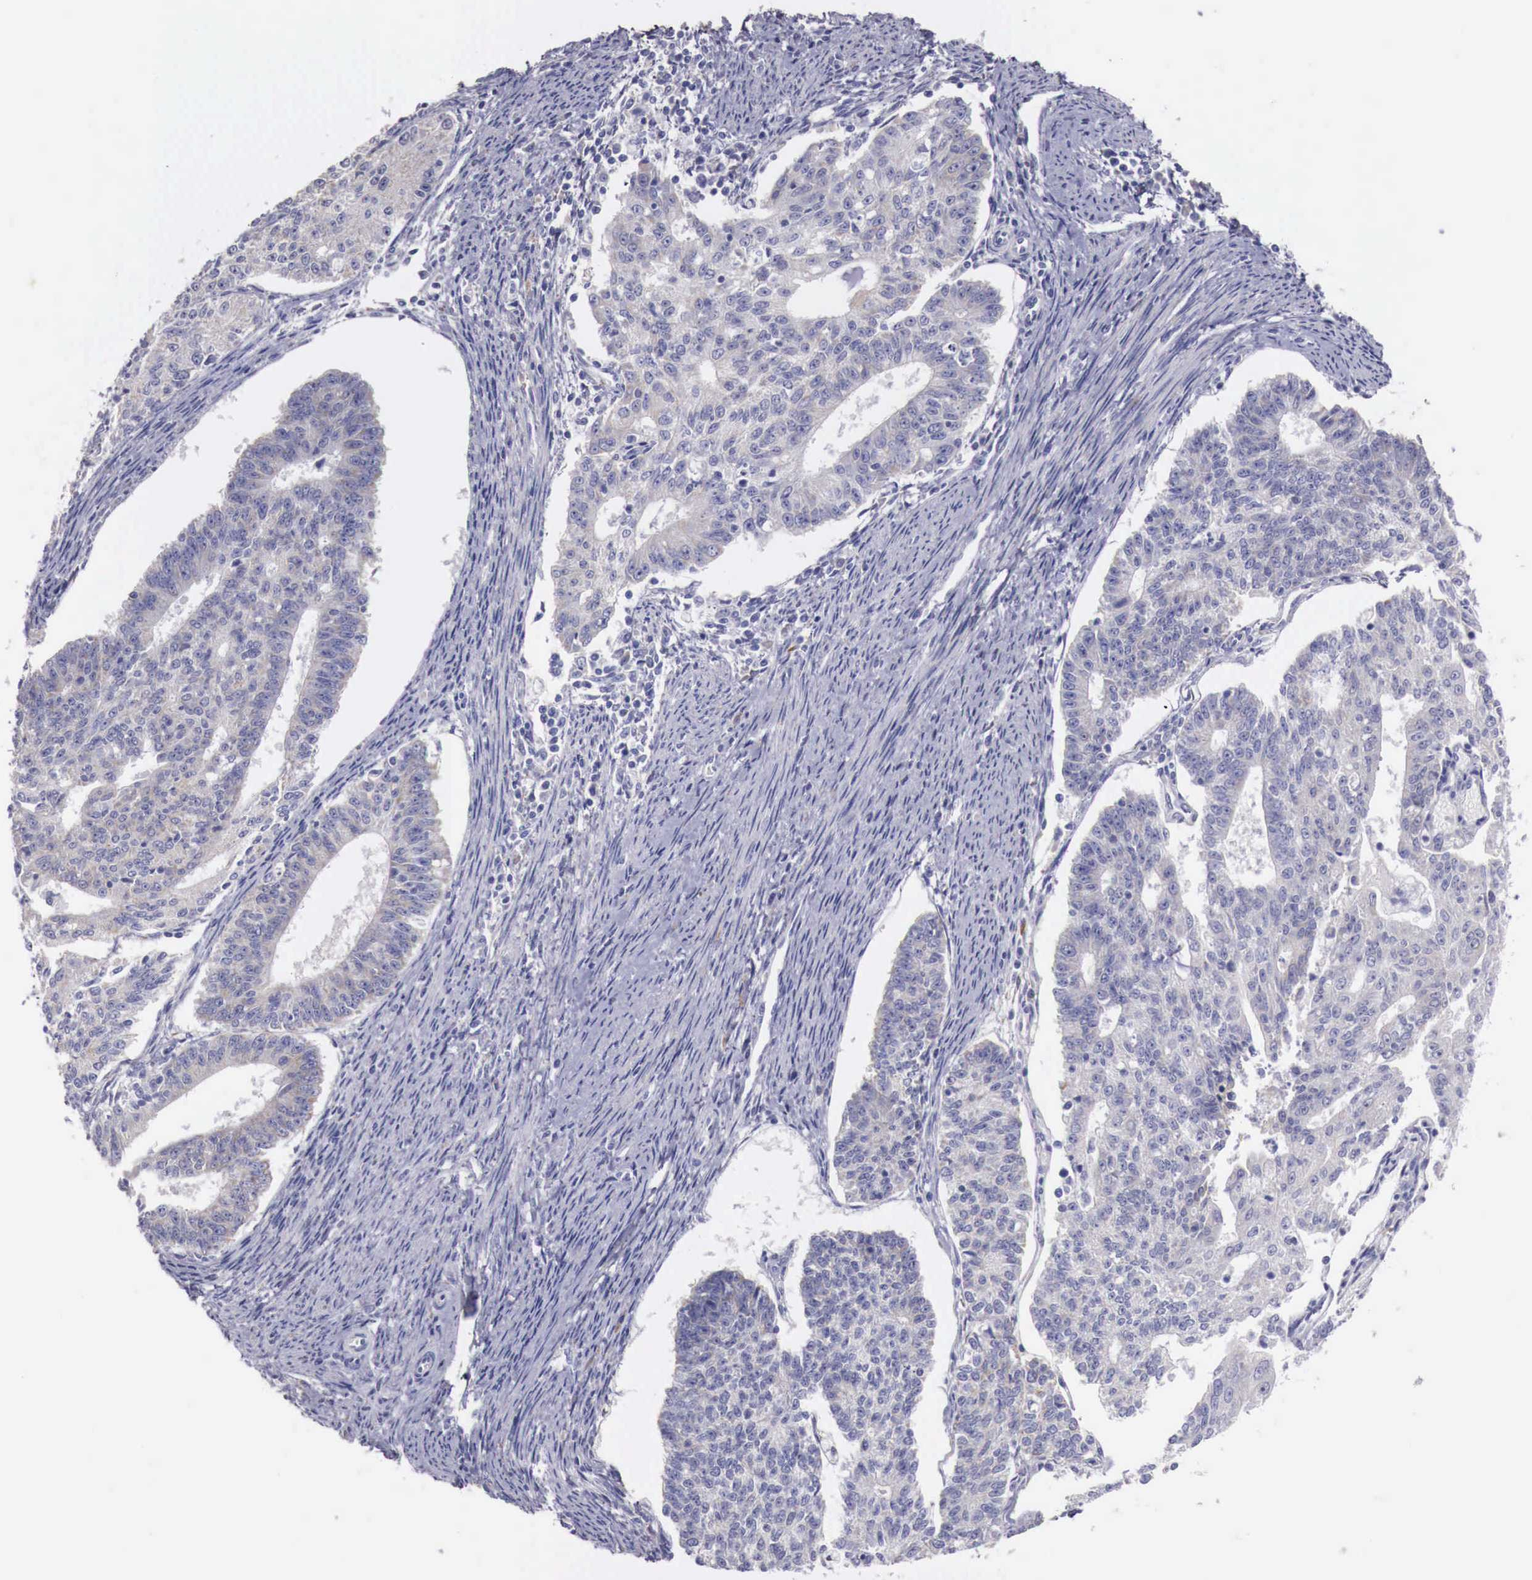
{"staining": {"intensity": "negative", "quantity": "none", "location": "none"}, "tissue": "endometrial cancer", "cell_type": "Tumor cells", "image_type": "cancer", "snomed": [{"axis": "morphology", "description": "Adenocarcinoma, NOS"}, {"axis": "topography", "description": "Endometrium"}], "caption": "Human endometrial cancer stained for a protein using immunohistochemistry shows no expression in tumor cells.", "gene": "NREP", "patient": {"sex": "female", "age": 56}}